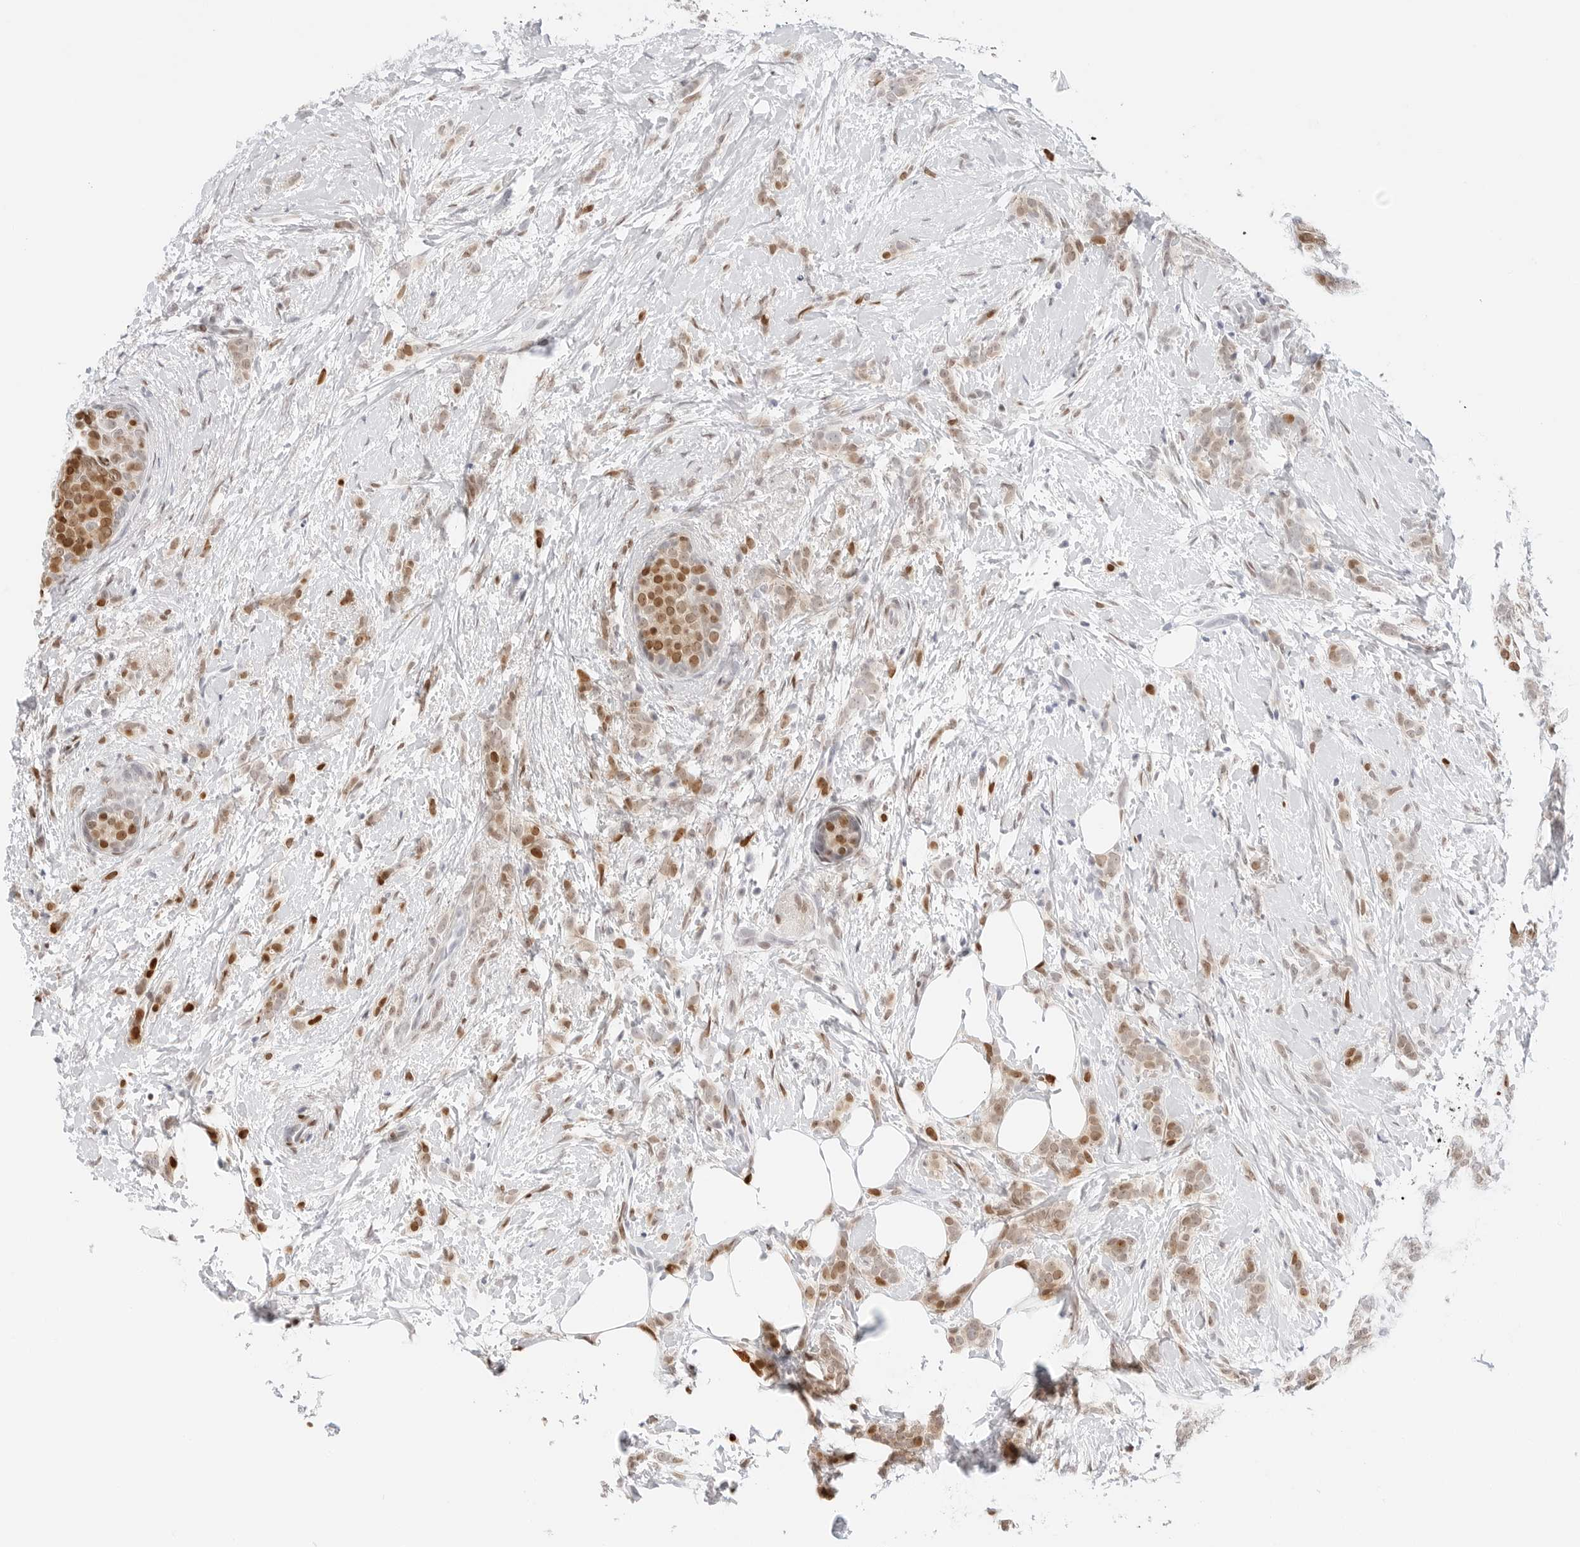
{"staining": {"intensity": "moderate", "quantity": ">75%", "location": "cytoplasmic/membranous,nuclear"}, "tissue": "breast cancer", "cell_type": "Tumor cells", "image_type": "cancer", "snomed": [{"axis": "morphology", "description": "Lobular carcinoma, in situ"}, {"axis": "morphology", "description": "Lobular carcinoma"}, {"axis": "topography", "description": "Breast"}], "caption": "Lobular carcinoma in situ (breast) tissue reveals moderate cytoplasmic/membranous and nuclear staining in approximately >75% of tumor cells, visualized by immunohistochemistry.", "gene": "SPIDR", "patient": {"sex": "female", "age": 41}}